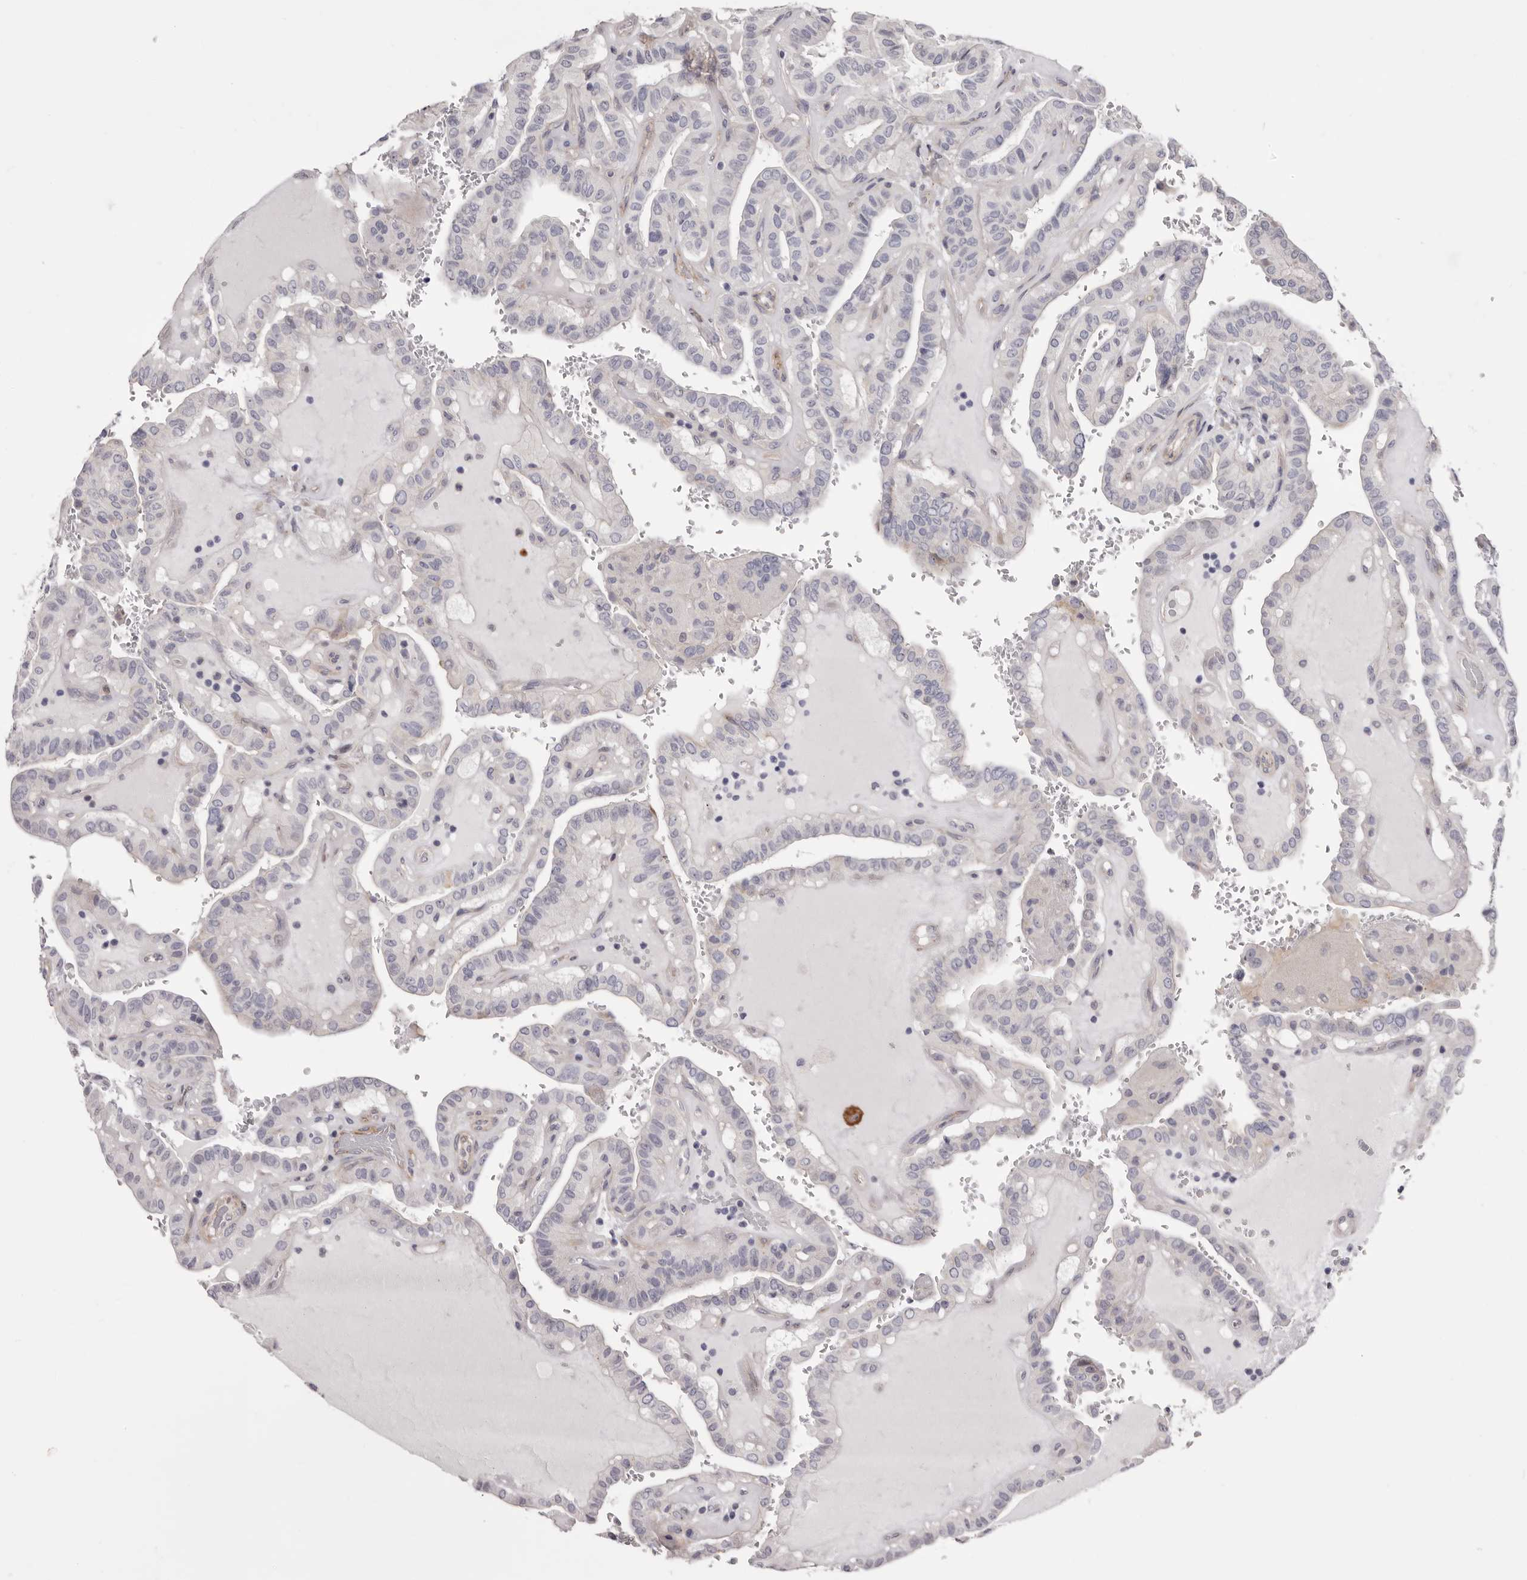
{"staining": {"intensity": "negative", "quantity": "none", "location": "none"}, "tissue": "thyroid cancer", "cell_type": "Tumor cells", "image_type": "cancer", "snomed": [{"axis": "morphology", "description": "Papillary adenocarcinoma, NOS"}, {"axis": "topography", "description": "Thyroid gland"}], "caption": "This is an immunohistochemistry (IHC) image of thyroid cancer. There is no staining in tumor cells.", "gene": "PEG10", "patient": {"sex": "male", "age": 77}}